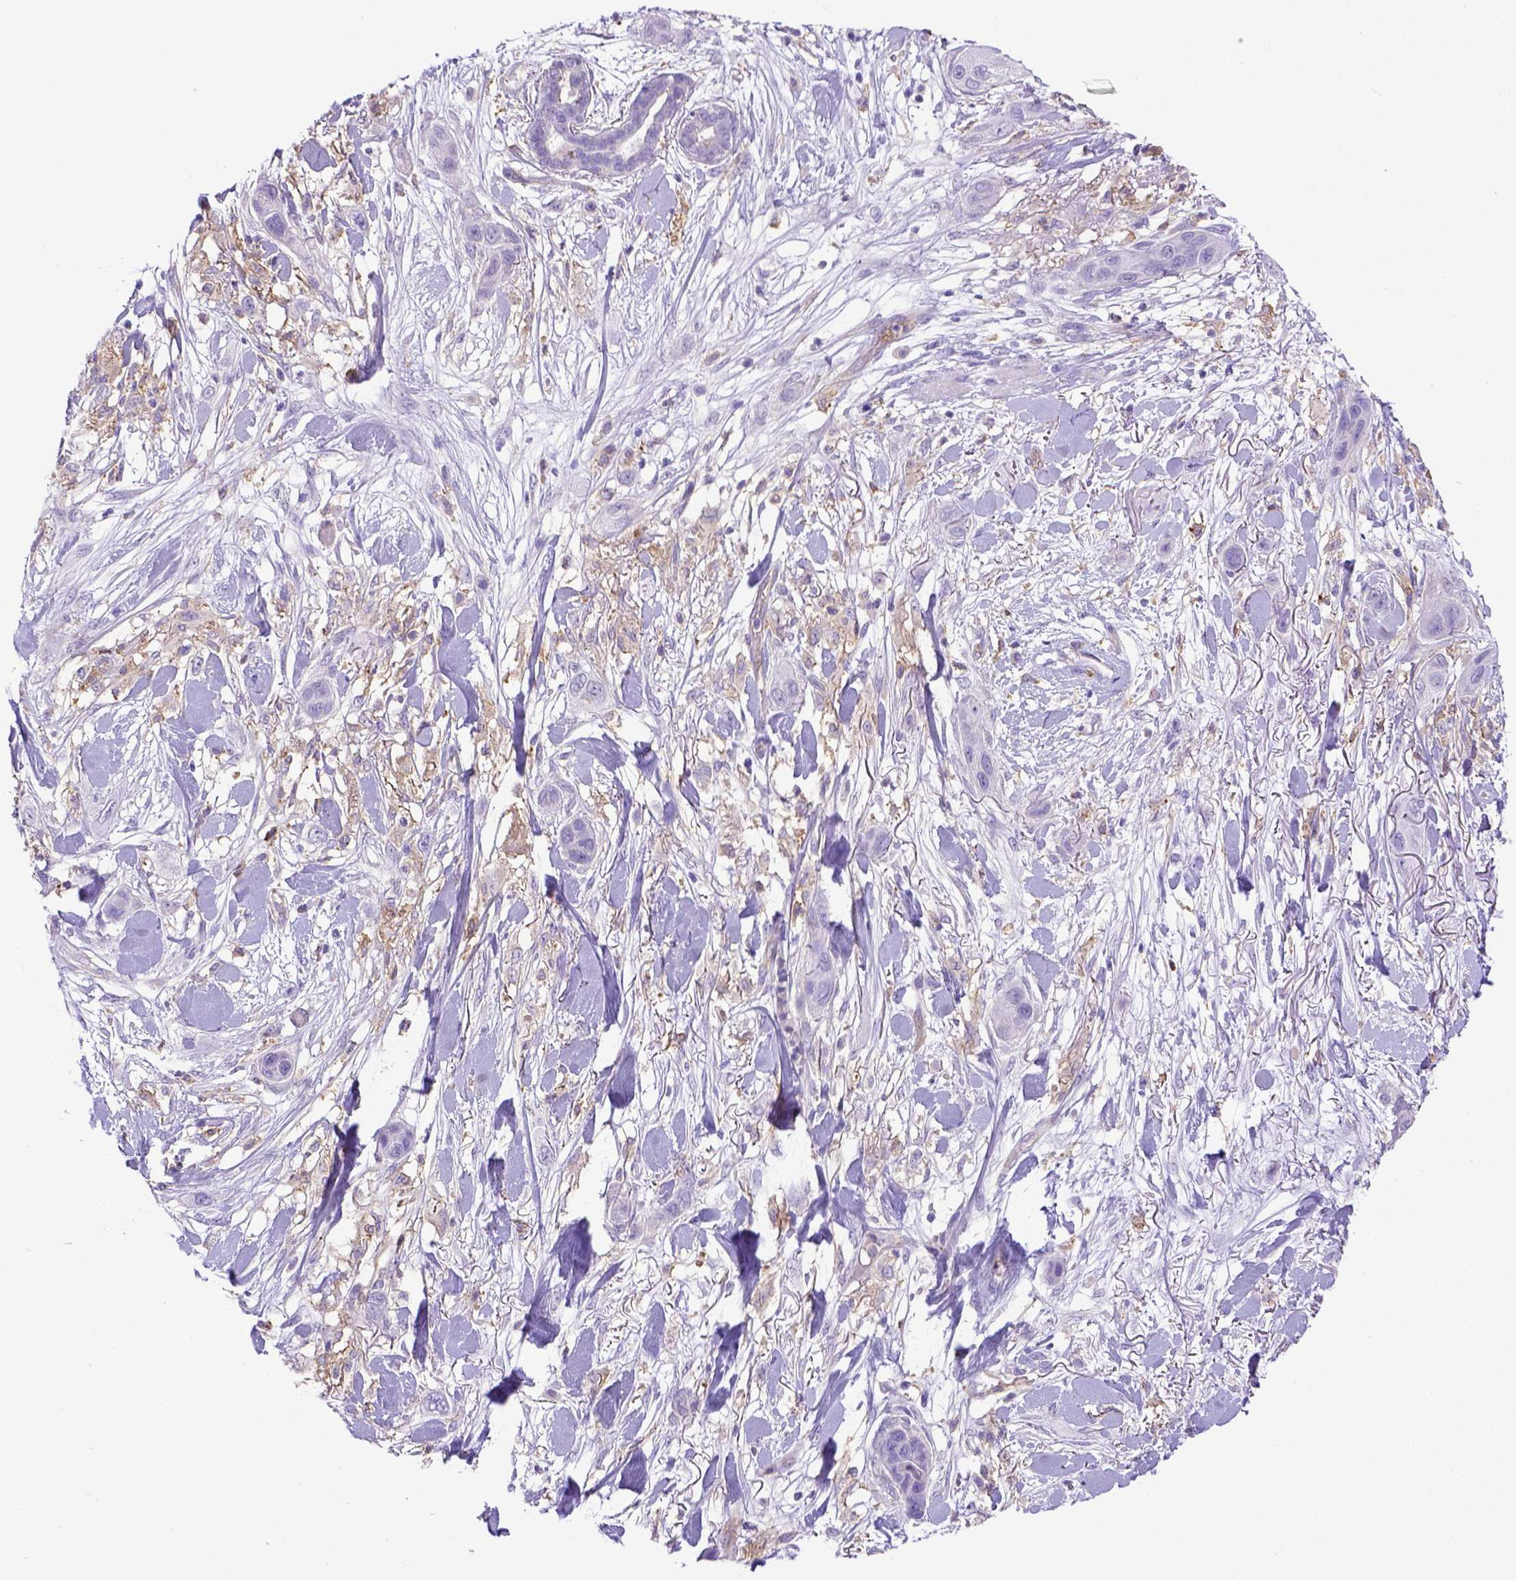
{"staining": {"intensity": "negative", "quantity": "none", "location": "none"}, "tissue": "skin cancer", "cell_type": "Tumor cells", "image_type": "cancer", "snomed": [{"axis": "morphology", "description": "Squamous cell carcinoma, NOS"}, {"axis": "topography", "description": "Skin"}], "caption": "The image displays no significant positivity in tumor cells of skin squamous cell carcinoma. (DAB (3,3'-diaminobenzidine) IHC with hematoxylin counter stain).", "gene": "CD40", "patient": {"sex": "male", "age": 79}}